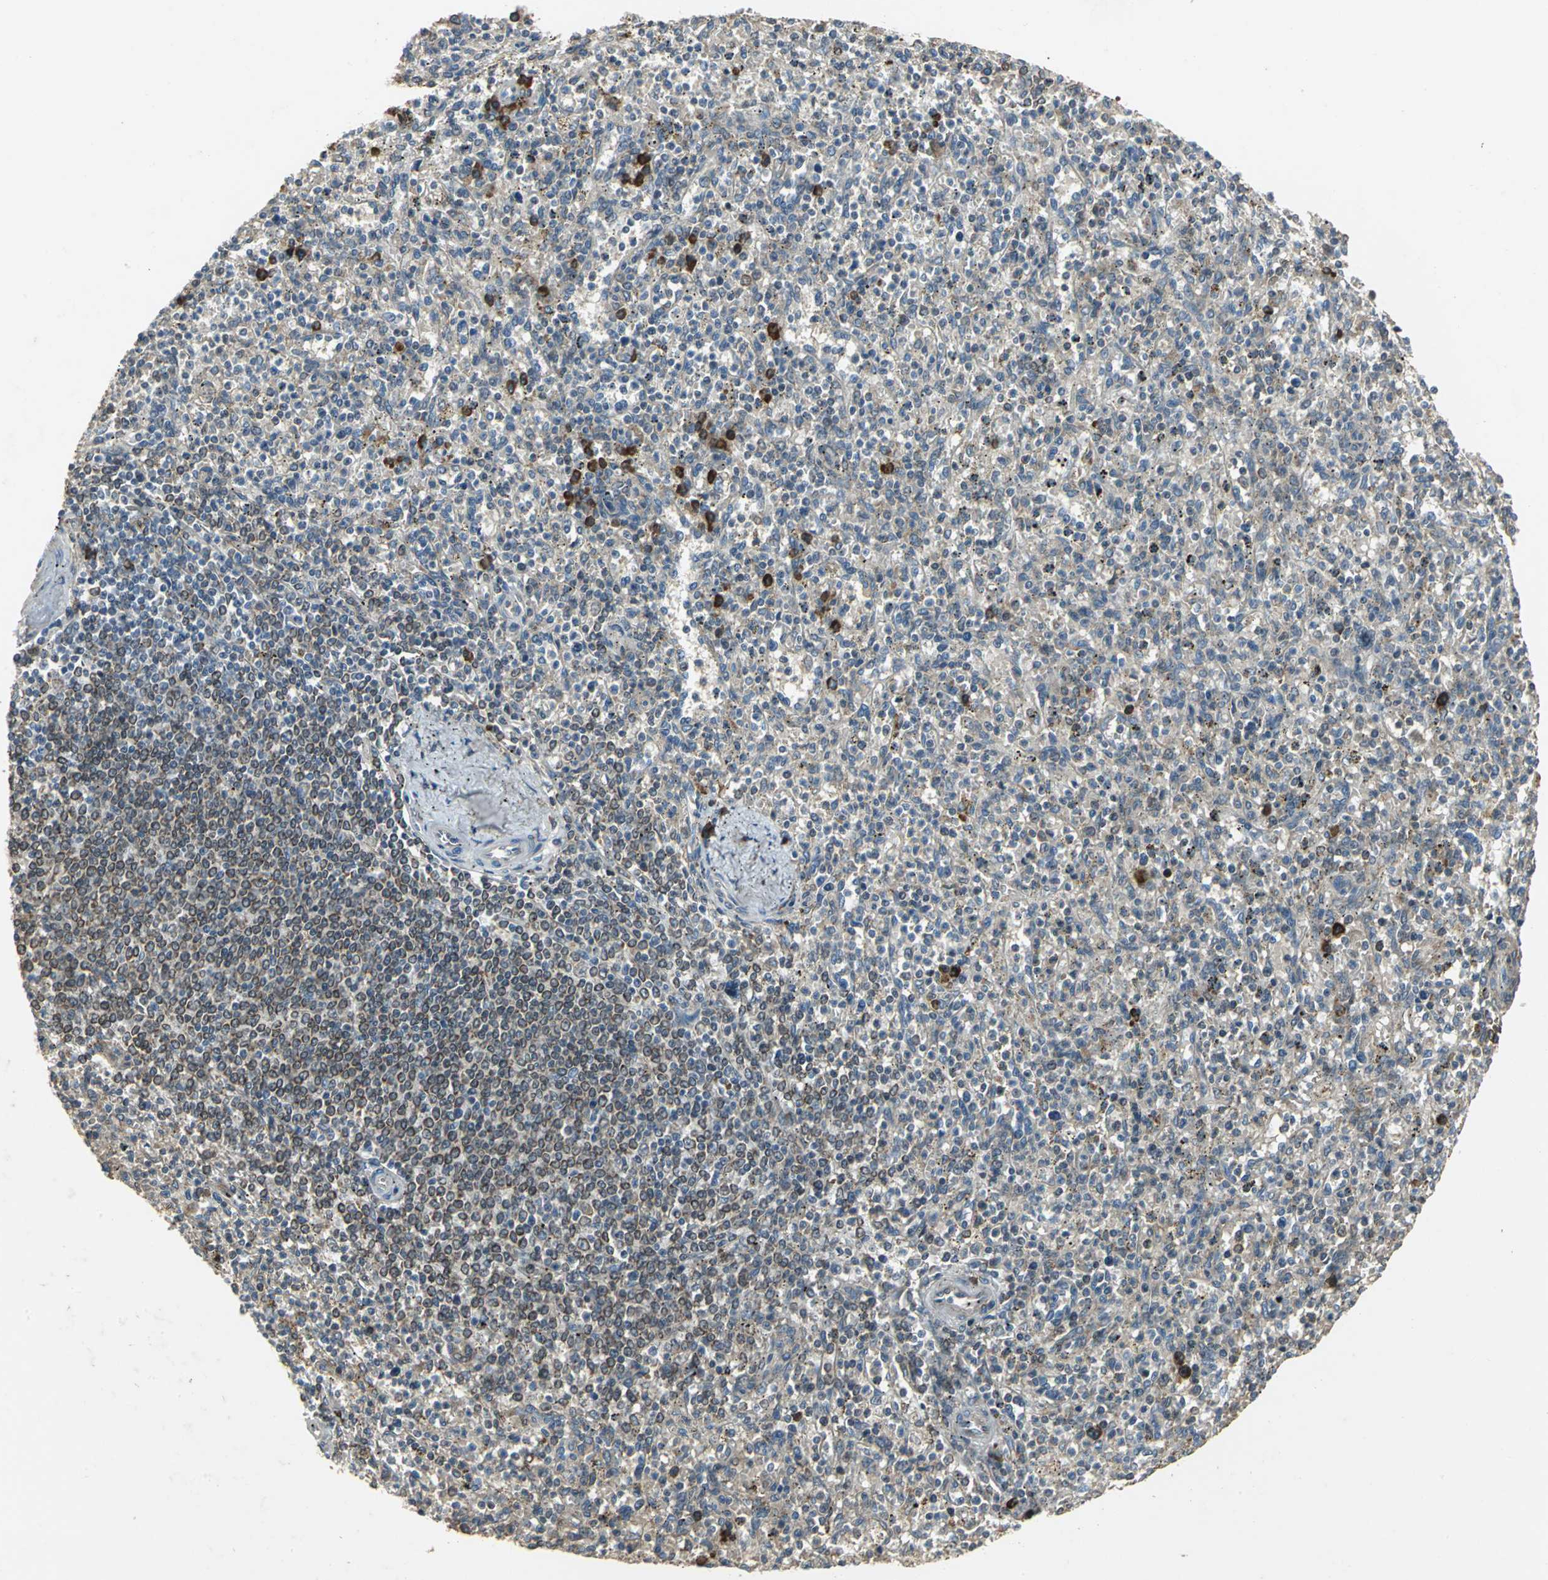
{"staining": {"intensity": "weak", "quantity": "25%-75%", "location": "cytoplasmic/membranous"}, "tissue": "spleen", "cell_type": "Cells in red pulp", "image_type": "normal", "snomed": [{"axis": "morphology", "description": "Normal tissue, NOS"}, {"axis": "topography", "description": "Spleen"}], "caption": "Immunohistochemistry (IHC) of normal human spleen reveals low levels of weak cytoplasmic/membranous staining in approximately 25%-75% of cells in red pulp. Using DAB (brown) and hematoxylin (blue) stains, captured at high magnification using brightfield microscopy.", "gene": "SYVN1", "patient": {"sex": "male", "age": 72}}